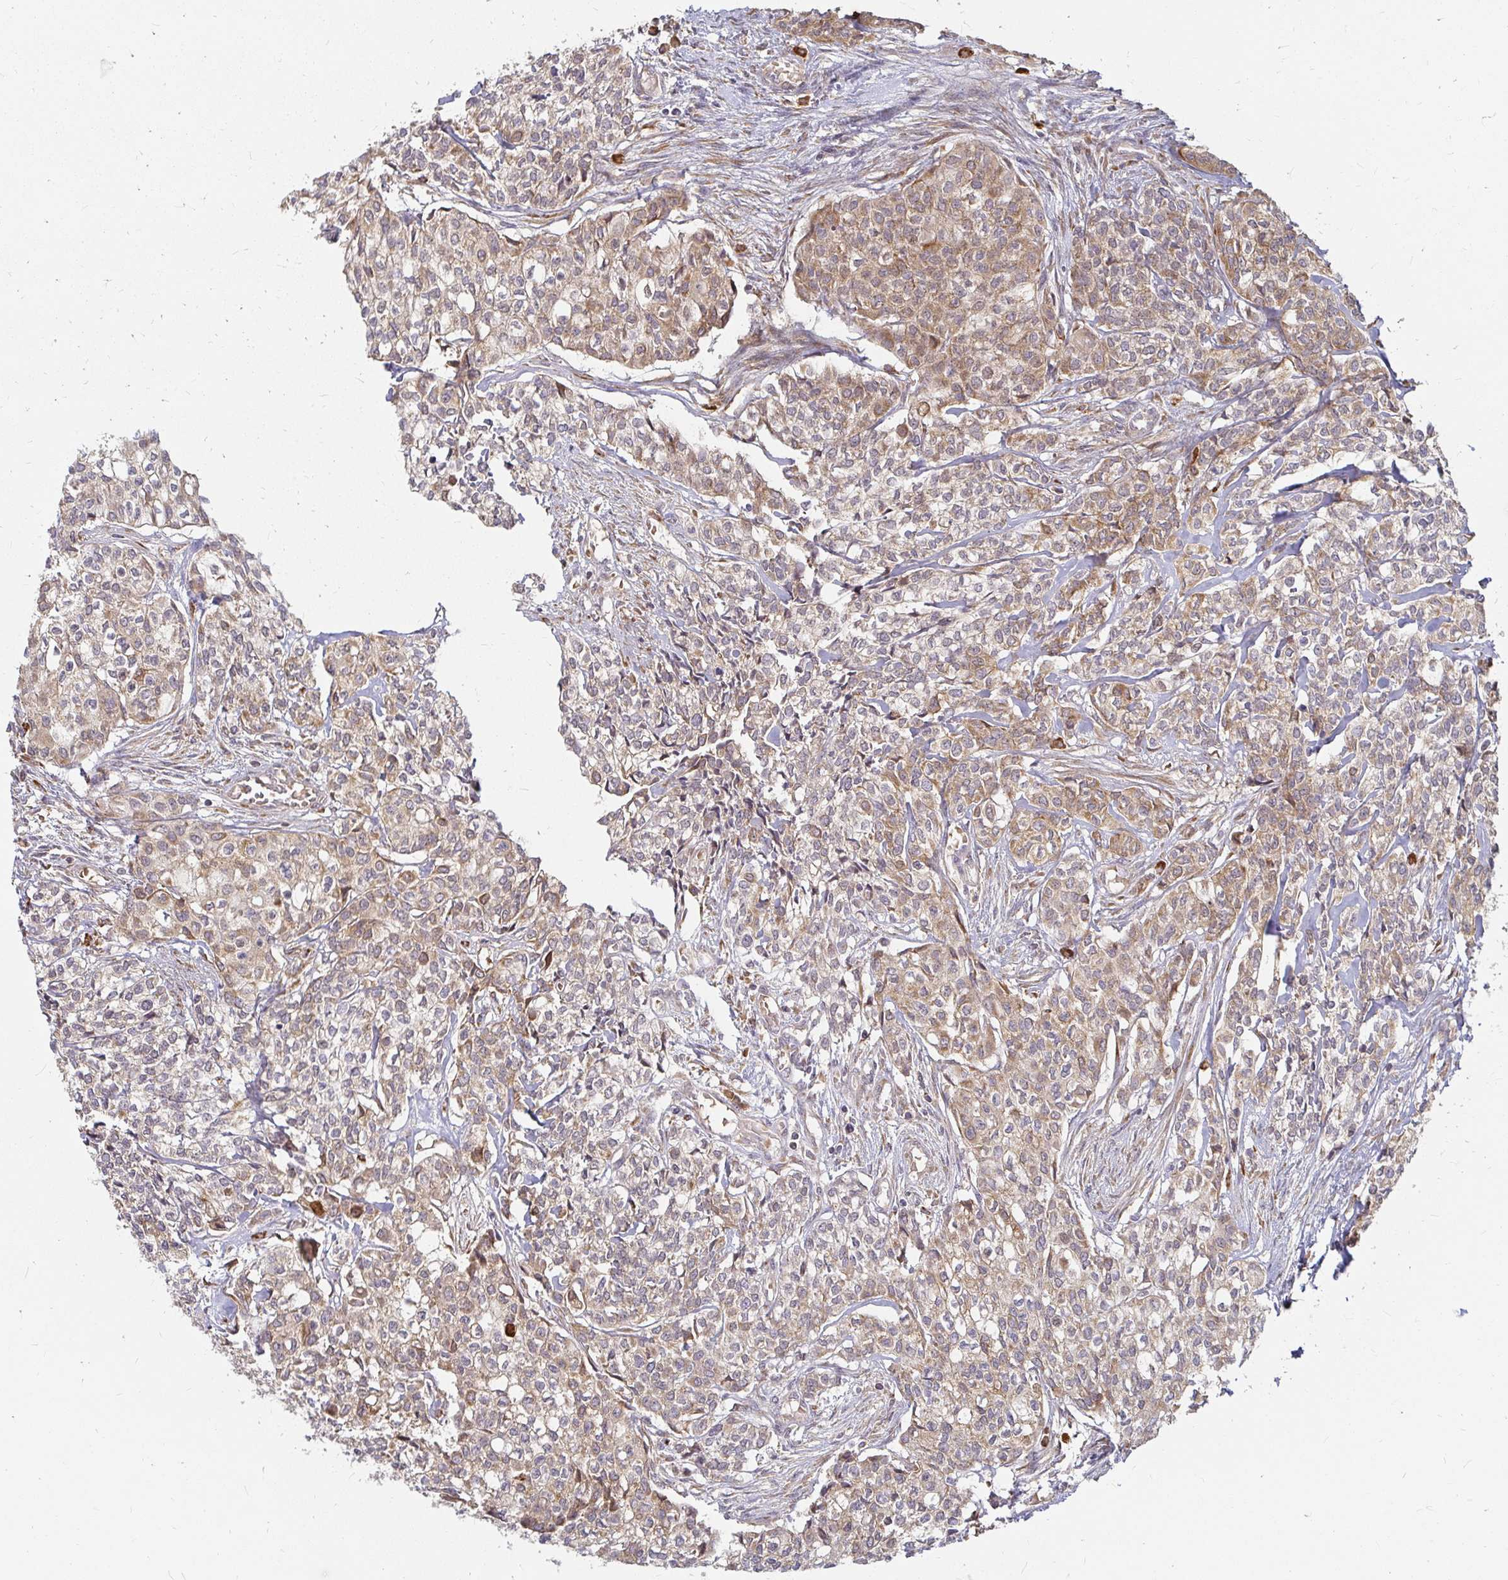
{"staining": {"intensity": "weak", "quantity": ">75%", "location": "cytoplasmic/membranous"}, "tissue": "head and neck cancer", "cell_type": "Tumor cells", "image_type": "cancer", "snomed": [{"axis": "morphology", "description": "Adenocarcinoma, NOS"}, {"axis": "topography", "description": "Head-Neck"}], "caption": "Immunohistochemical staining of head and neck cancer reveals low levels of weak cytoplasmic/membranous staining in about >75% of tumor cells. Immunohistochemistry stains the protein of interest in brown and the nuclei are stained blue.", "gene": "CAST", "patient": {"sex": "male", "age": 81}}